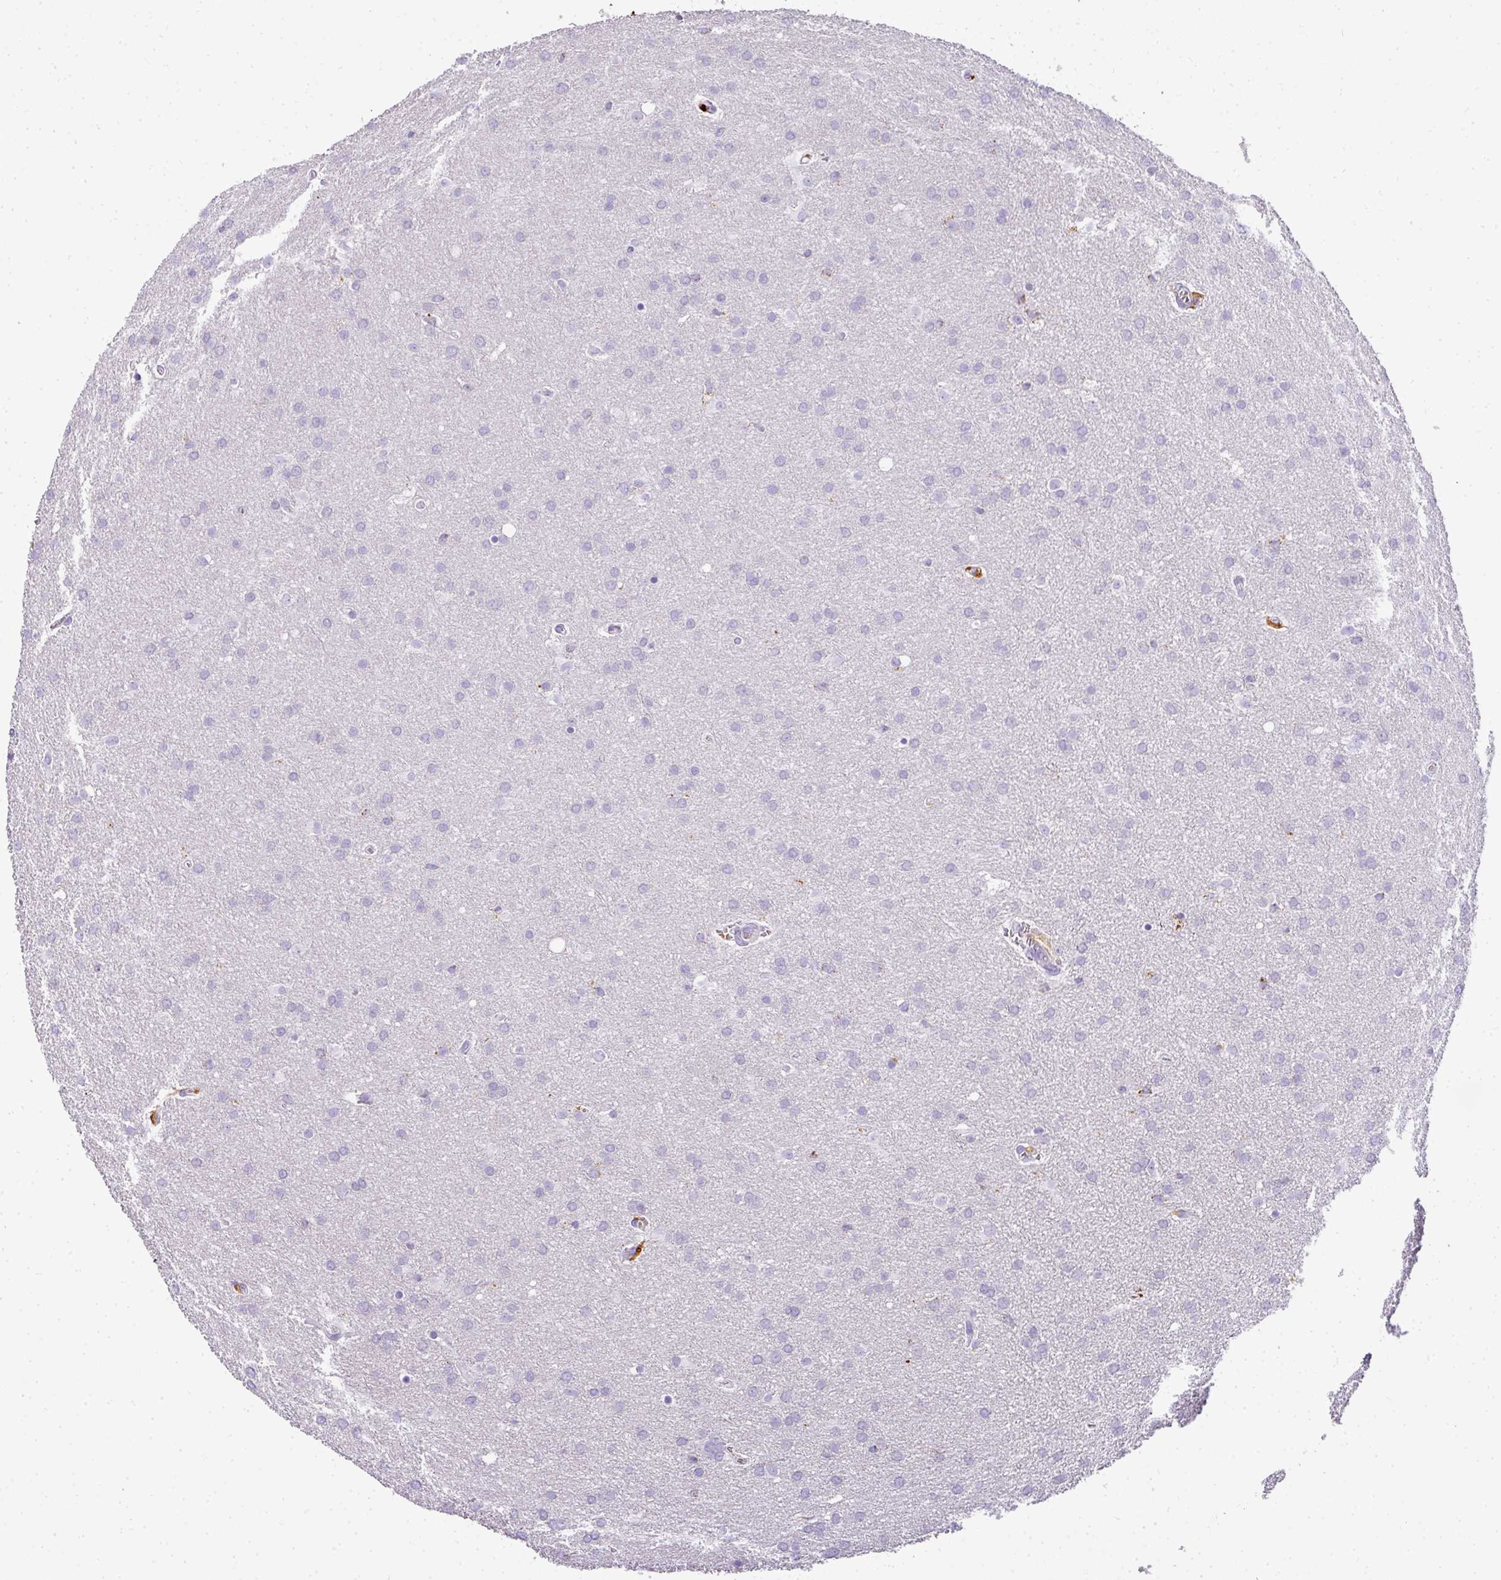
{"staining": {"intensity": "negative", "quantity": "none", "location": "none"}, "tissue": "glioma", "cell_type": "Tumor cells", "image_type": "cancer", "snomed": [{"axis": "morphology", "description": "Glioma, malignant, Low grade"}, {"axis": "topography", "description": "Brain"}], "caption": "This is a micrograph of IHC staining of glioma, which shows no positivity in tumor cells. (Brightfield microscopy of DAB (3,3'-diaminobenzidine) immunohistochemistry (IHC) at high magnification).", "gene": "MMACHC", "patient": {"sex": "female", "age": 32}}